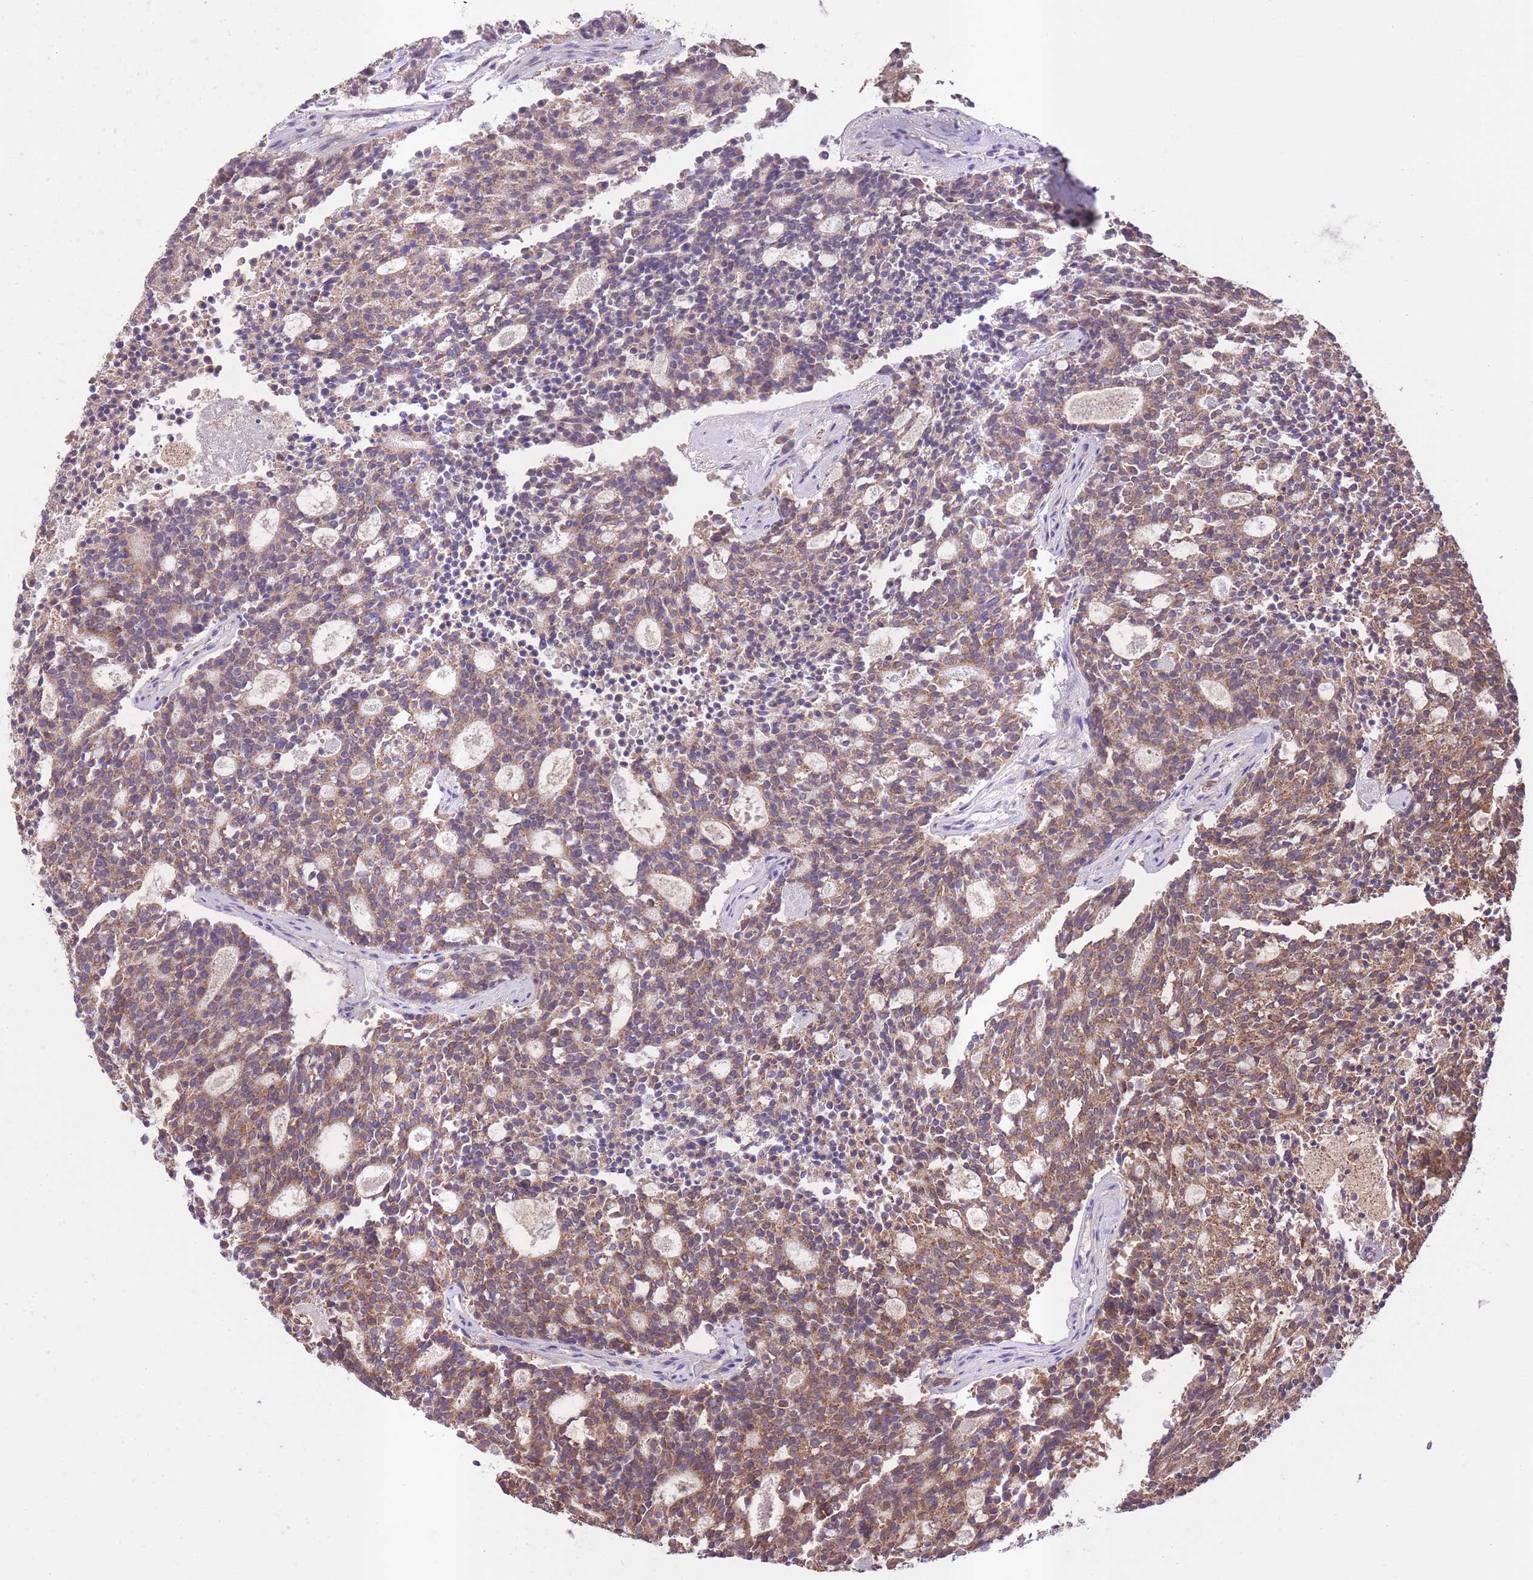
{"staining": {"intensity": "moderate", "quantity": ">75%", "location": "cytoplasmic/membranous"}, "tissue": "carcinoid", "cell_type": "Tumor cells", "image_type": "cancer", "snomed": [{"axis": "morphology", "description": "Carcinoid, malignant, NOS"}, {"axis": "topography", "description": "Pancreas"}], "caption": "Immunohistochemistry (DAB) staining of carcinoid displays moderate cytoplasmic/membranous protein expression in about >75% of tumor cells.", "gene": "ST3GAL3", "patient": {"sex": "female", "age": 54}}